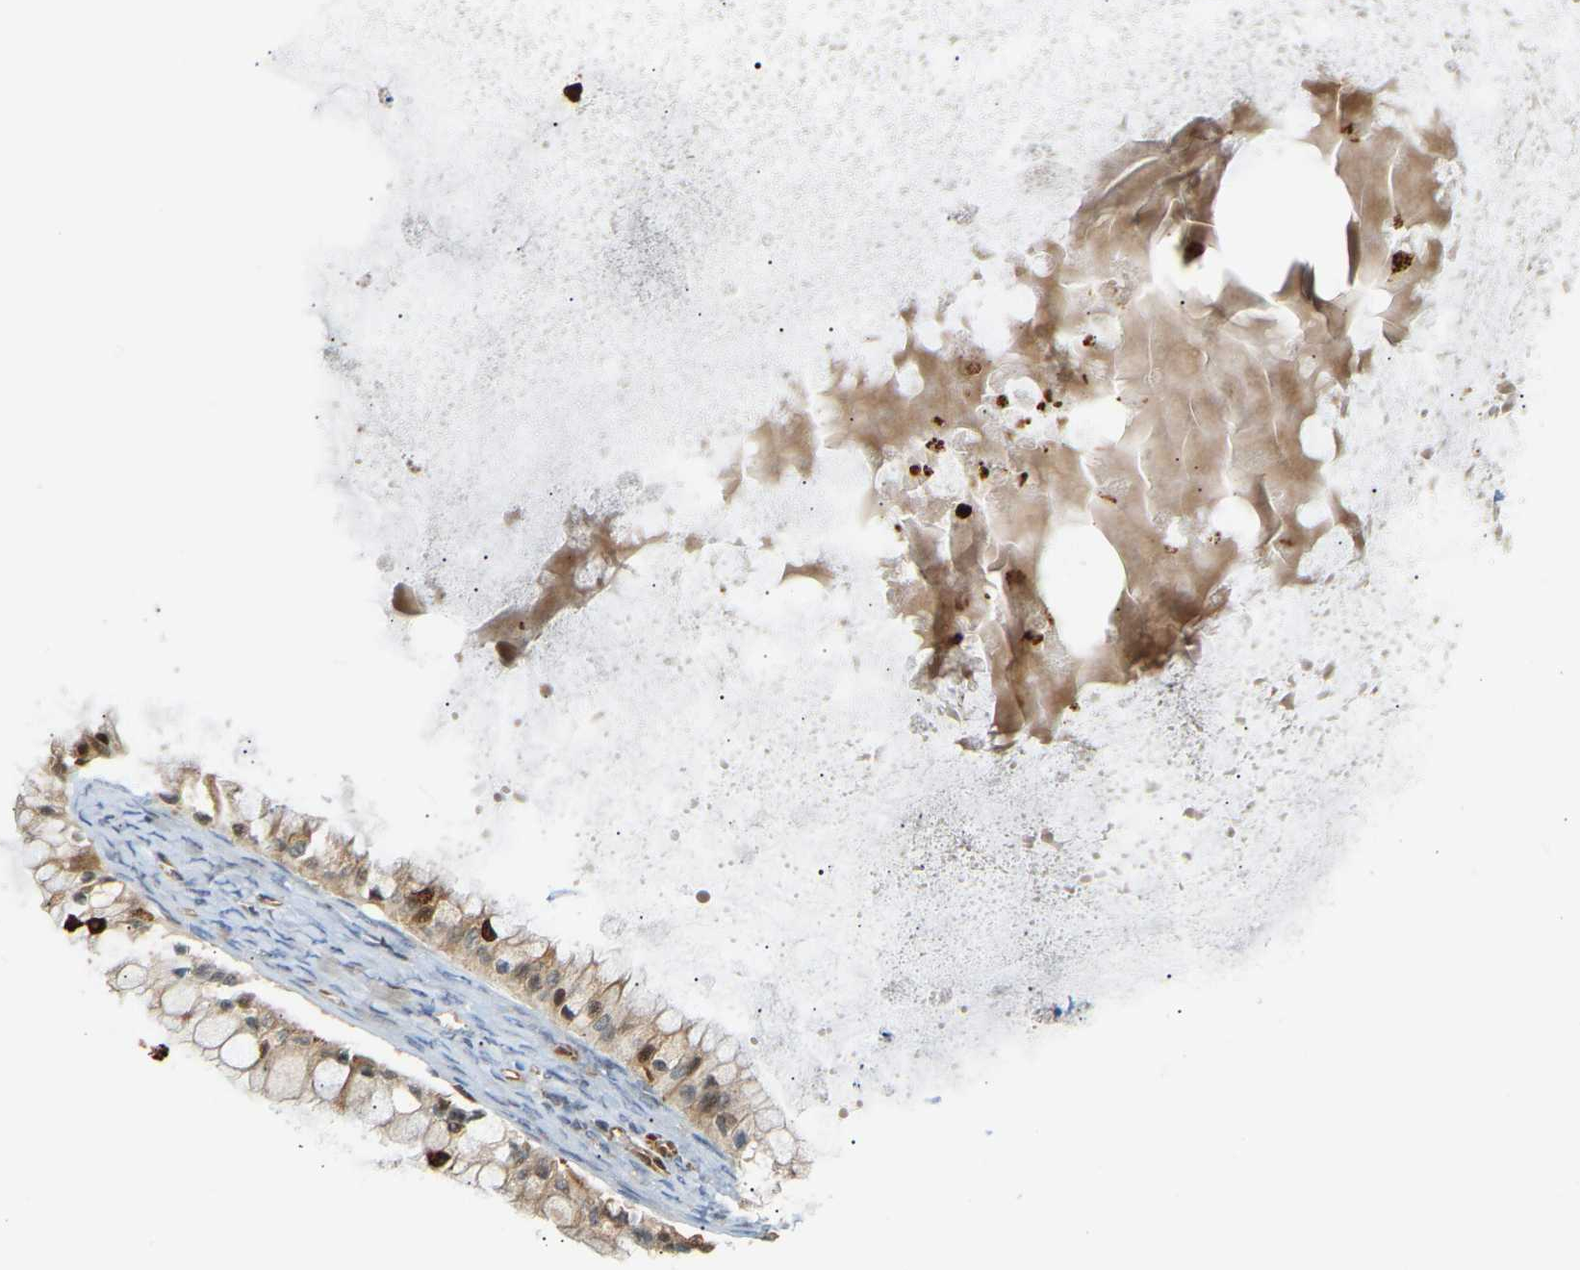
{"staining": {"intensity": "weak", "quantity": ">75%", "location": "cytoplasmic/membranous"}, "tissue": "ovarian cancer", "cell_type": "Tumor cells", "image_type": "cancer", "snomed": [{"axis": "morphology", "description": "Cystadenocarcinoma, mucinous, NOS"}, {"axis": "topography", "description": "Ovary"}], "caption": "High-power microscopy captured an immunohistochemistry image of mucinous cystadenocarcinoma (ovarian), revealing weak cytoplasmic/membranous positivity in about >75% of tumor cells. (DAB (3,3'-diaminobenzidine) IHC with brightfield microscopy, high magnification).", "gene": "PLCG2", "patient": {"sex": "female", "age": 57}}